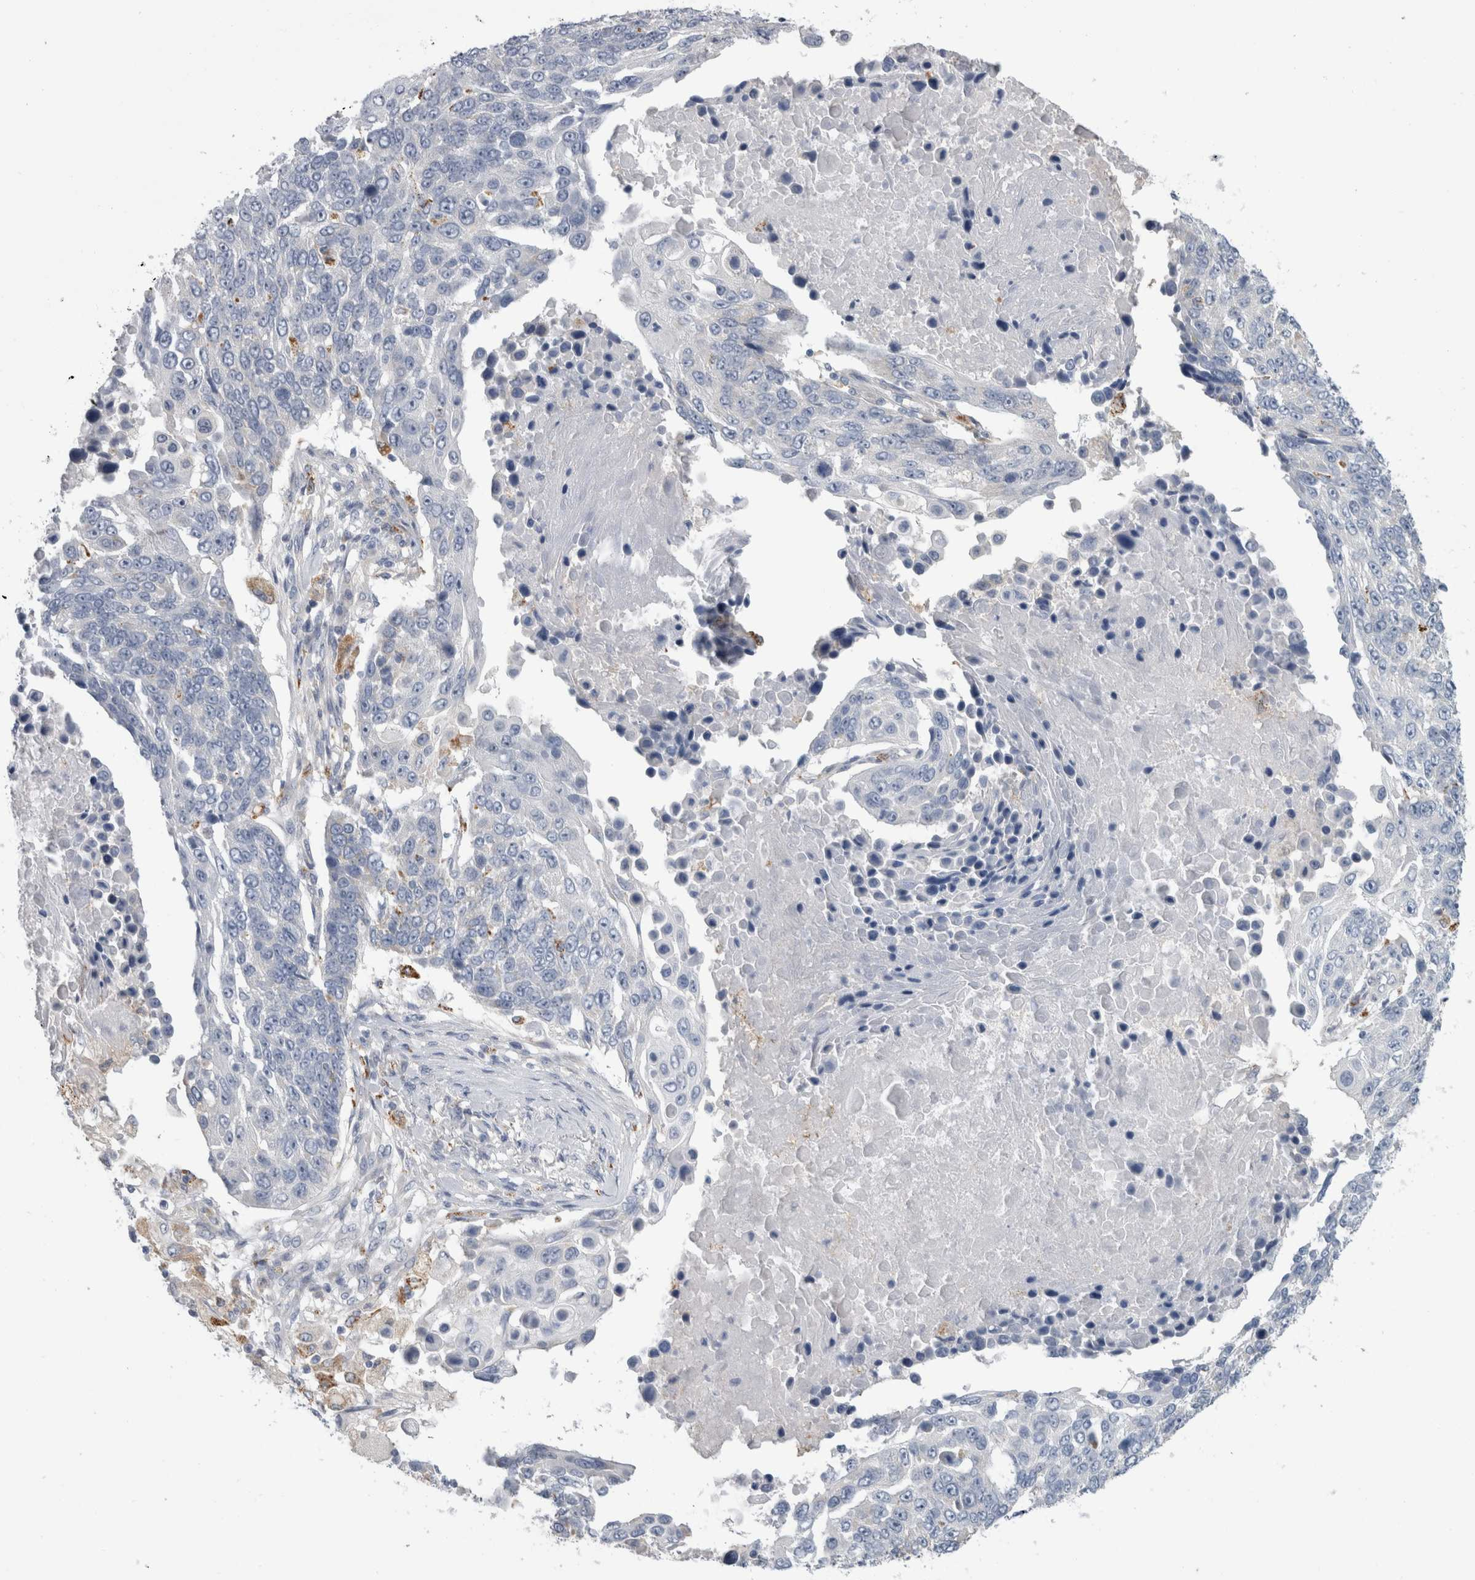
{"staining": {"intensity": "negative", "quantity": "none", "location": "none"}, "tissue": "lung cancer", "cell_type": "Tumor cells", "image_type": "cancer", "snomed": [{"axis": "morphology", "description": "Squamous cell carcinoma, NOS"}, {"axis": "topography", "description": "Lung"}], "caption": "An immunohistochemistry (IHC) micrograph of squamous cell carcinoma (lung) is shown. There is no staining in tumor cells of squamous cell carcinoma (lung). (DAB (3,3'-diaminobenzidine) immunohistochemistry, high magnification).", "gene": "GATM", "patient": {"sex": "male", "age": 66}}